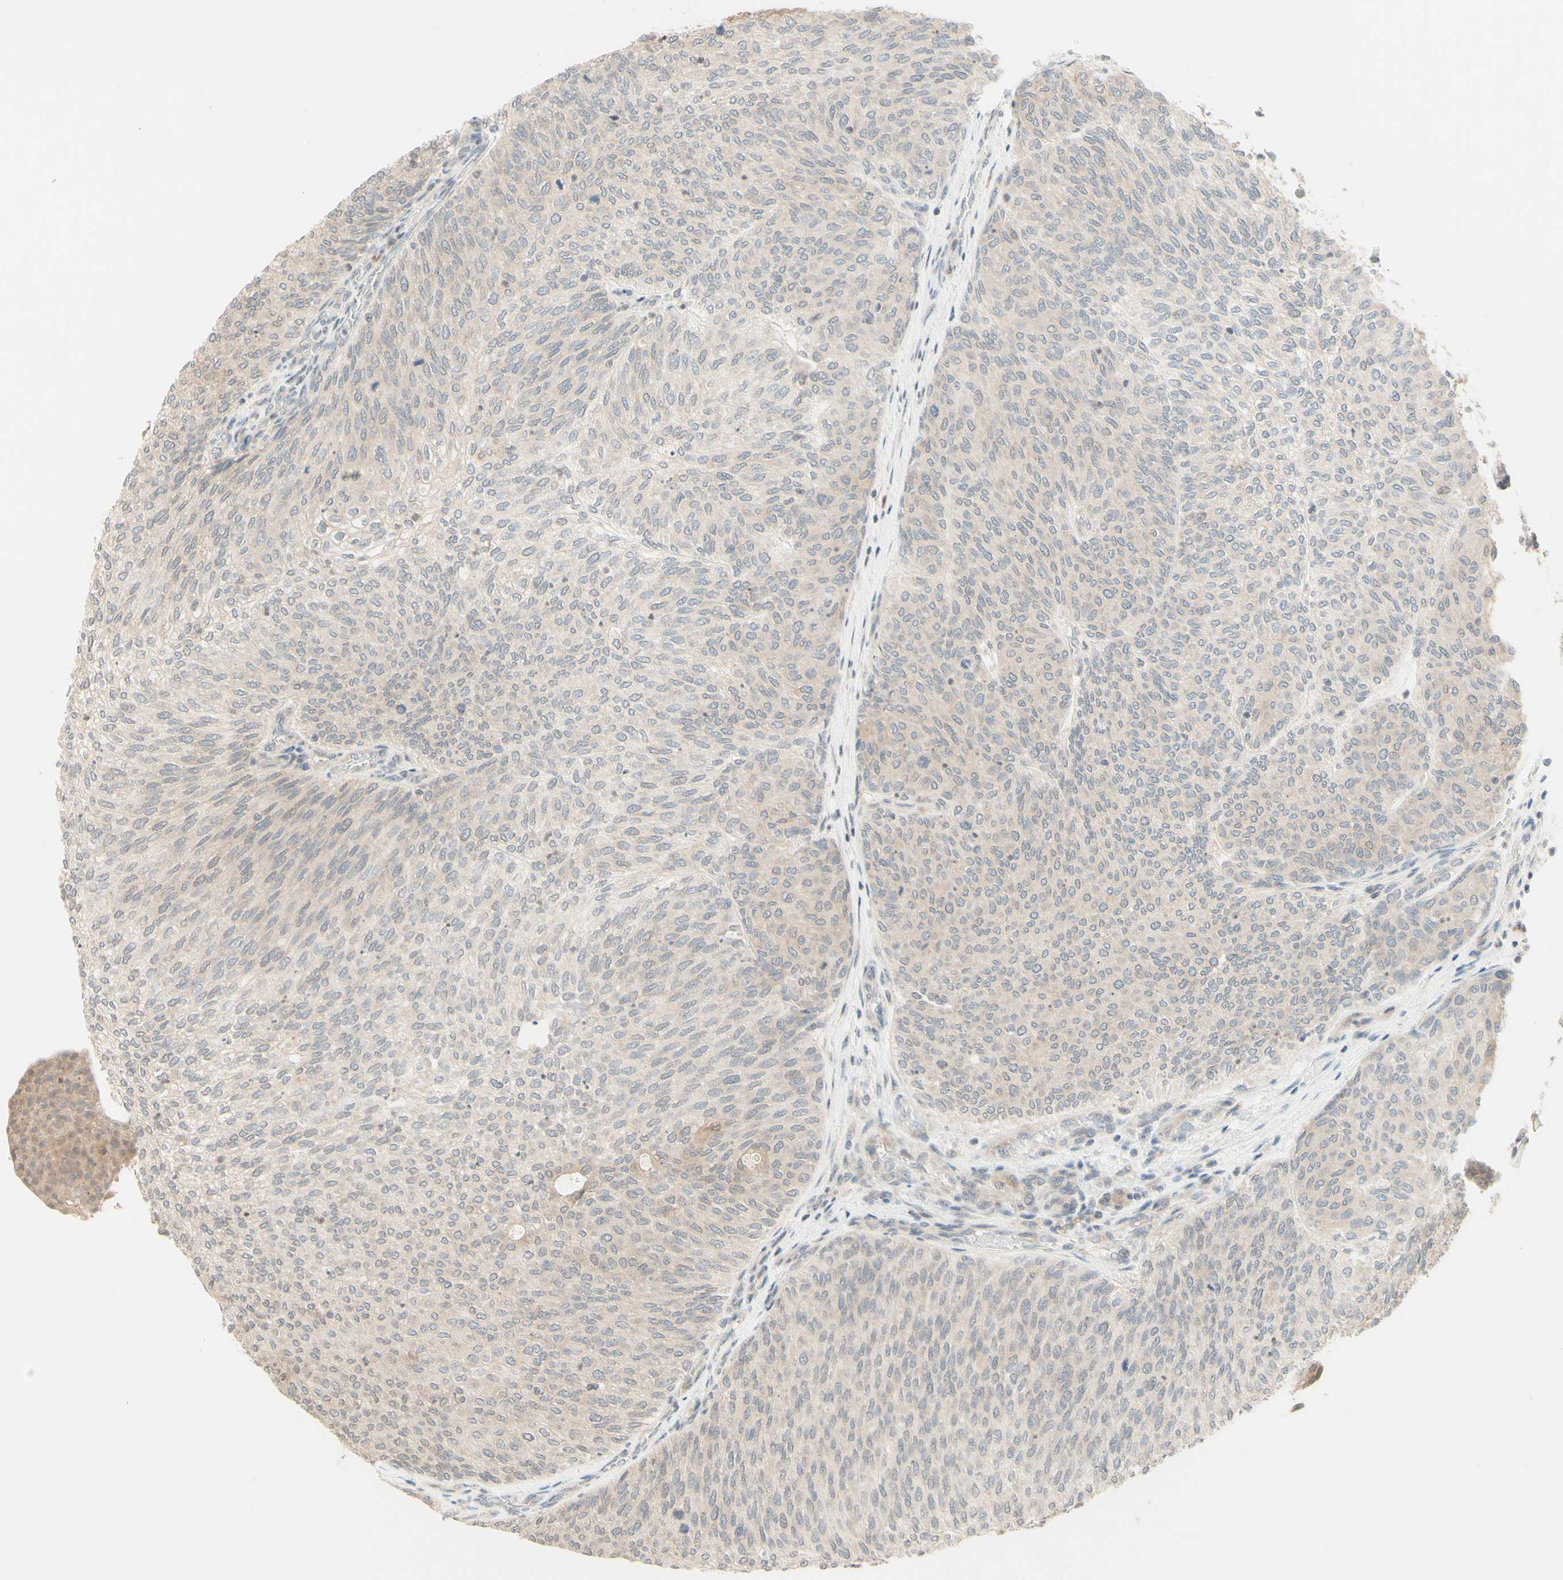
{"staining": {"intensity": "weak", "quantity": ">75%", "location": "cytoplasmic/membranous"}, "tissue": "urothelial cancer", "cell_type": "Tumor cells", "image_type": "cancer", "snomed": [{"axis": "morphology", "description": "Urothelial carcinoma, Low grade"}, {"axis": "topography", "description": "Urinary bladder"}], "caption": "An IHC image of neoplastic tissue is shown. Protein staining in brown shows weak cytoplasmic/membranous positivity in urothelial cancer within tumor cells. The staining was performed using DAB, with brown indicating positive protein expression. Nuclei are stained blue with hematoxylin.", "gene": "ZW10", "patient": {"sex": "female", "age": 79}}